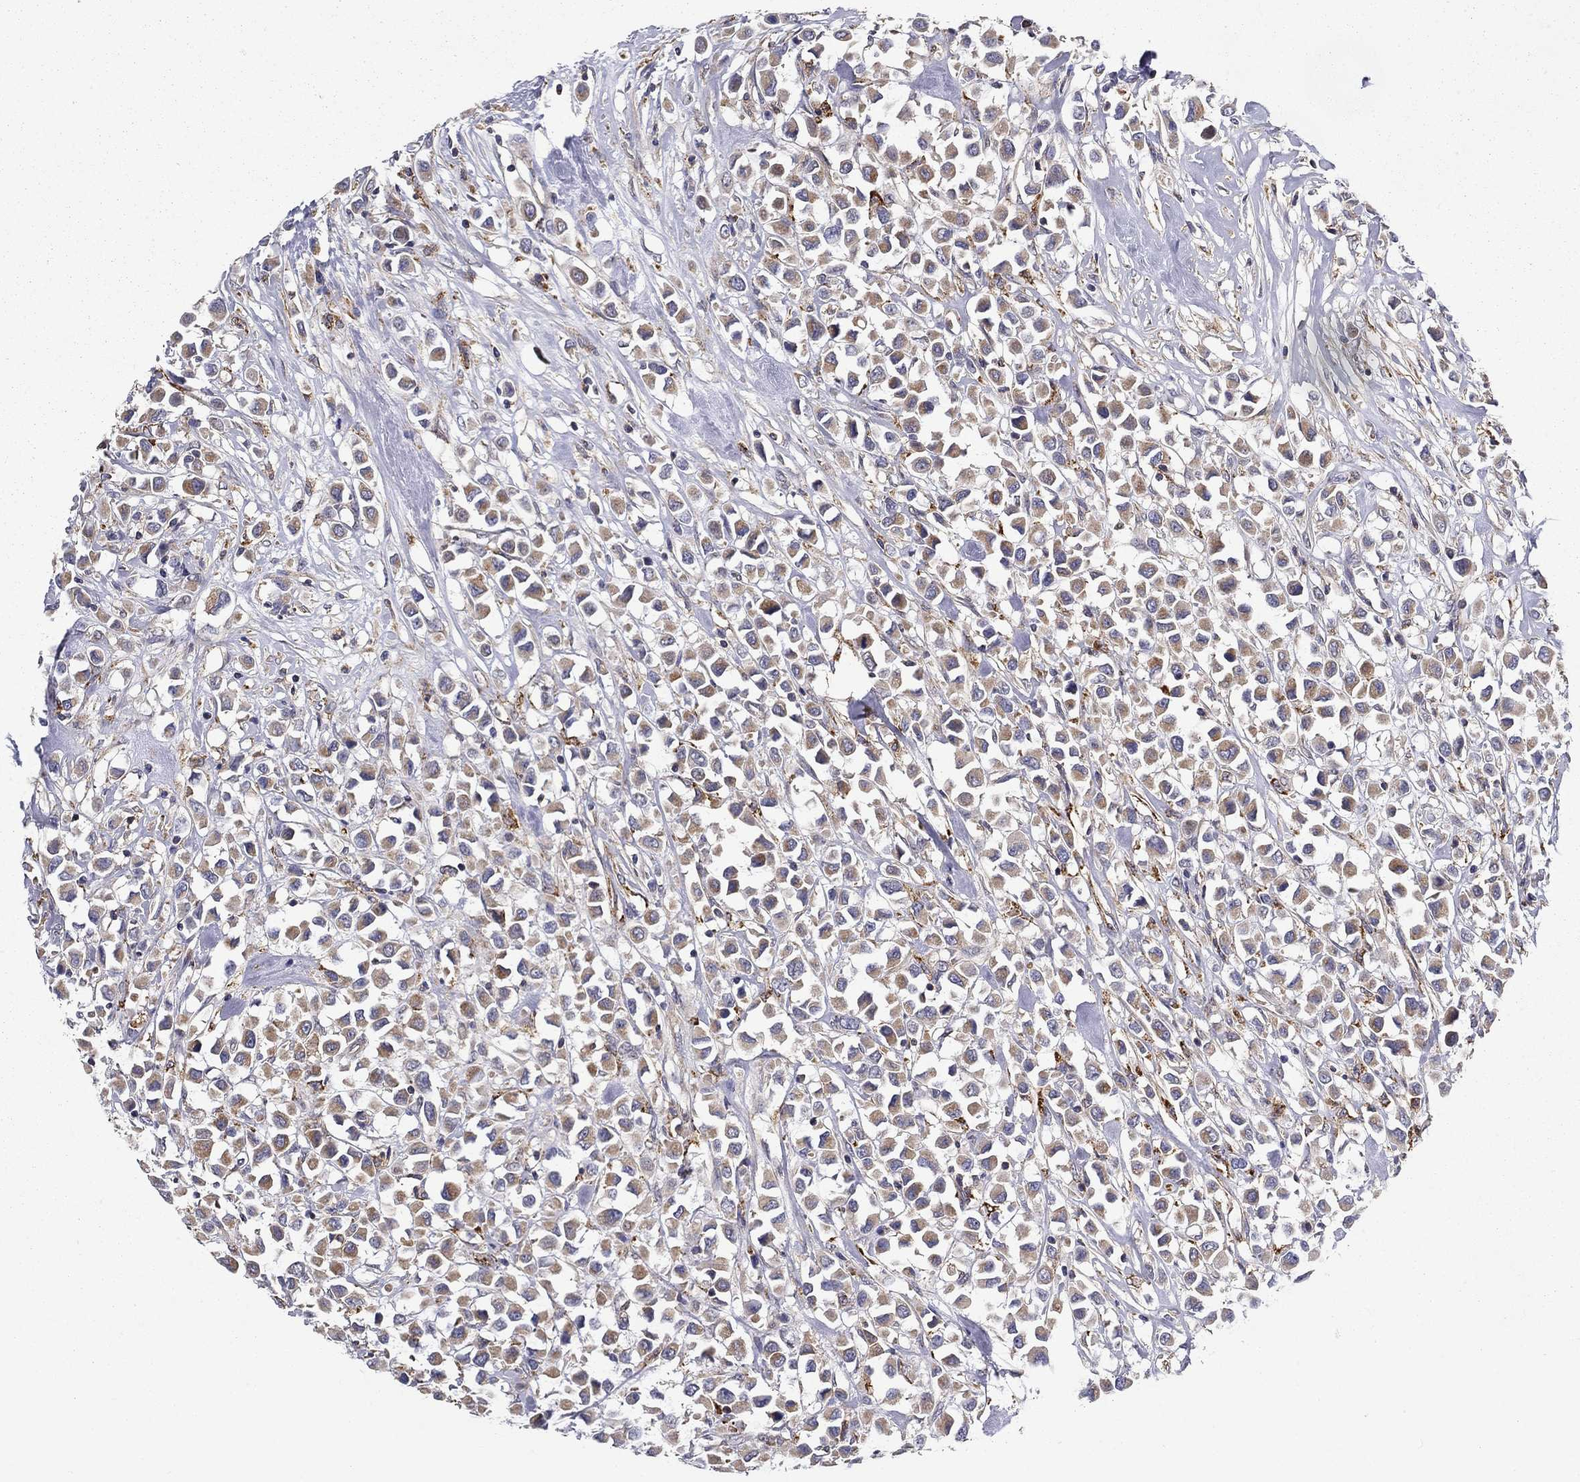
{"staining": {"intensity": "weak", "quantity": ">75%", "location": "cytoplasmic/membranous"}, "tissue": "breast cancer", "cell_type": "Tumor cells", "image_type": "cancer", "snomed": [{"axis": "morphology", "description": "Duct carcinoma"}, {"axis": "topography", "description": "Breast"}], "caption": "A brown stain highlights weak cytoplasmic/membranous staining of a protein in human breast cancer tumor cells.", "gene": "ALDH4A1", "patient": {"sex": "female", "age": 61}}